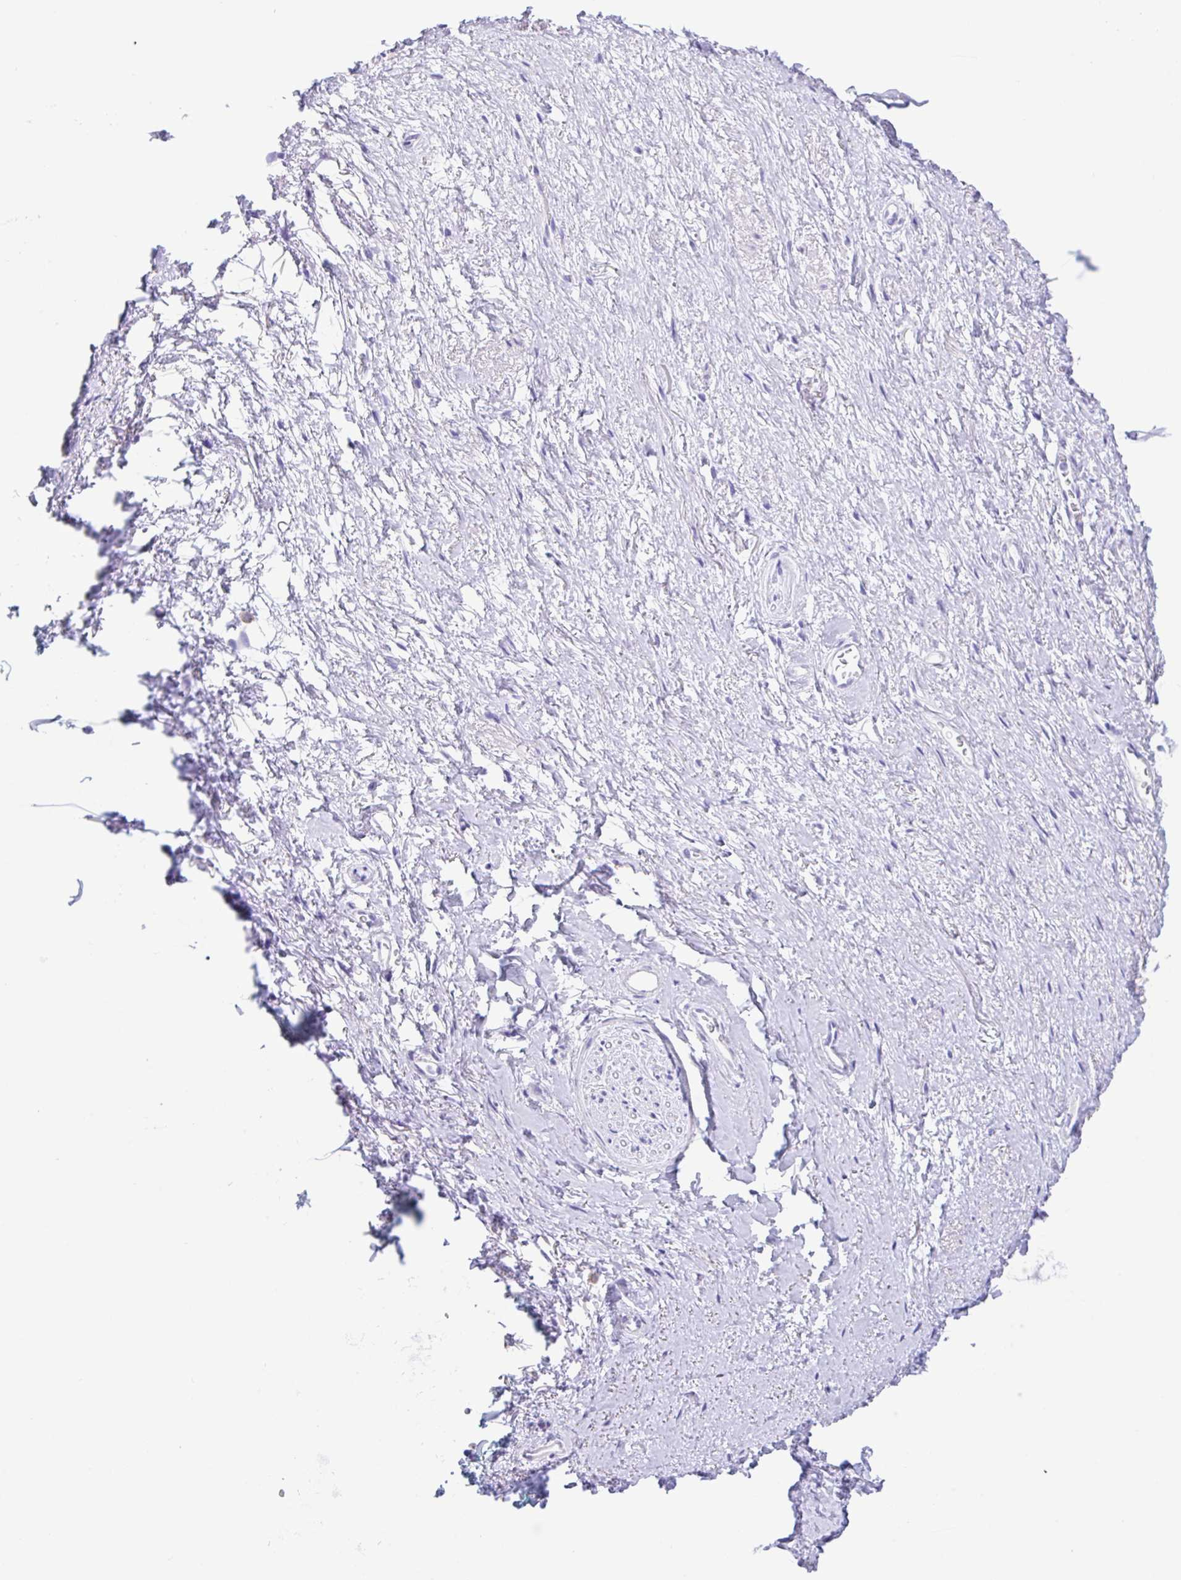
{"staining": {"intensity": "negative", "quantity": "none", "location": "none"}, "tissue": "adipose tissue", "cell_type": "Adipocytes", "image_type": "normal", "snomed": [{"axis": "morphology", "description": "Normal tissue, NOS"}, {"axis": "topography", "description": "Vulva"}, {"axis": "topography", "description": "Peripheral nerve tissue"}], "caption": "Photomicrograph shows no protein positivity in adipocytes of benign adipose tissue. The staining is performed using DAB (3,3'-diaminobenzidine) brown chromogen with nuclei counter-stained in using hematoxylin.", "gene": "CPA1", "patient": {"sex": "female", "age": 66}}